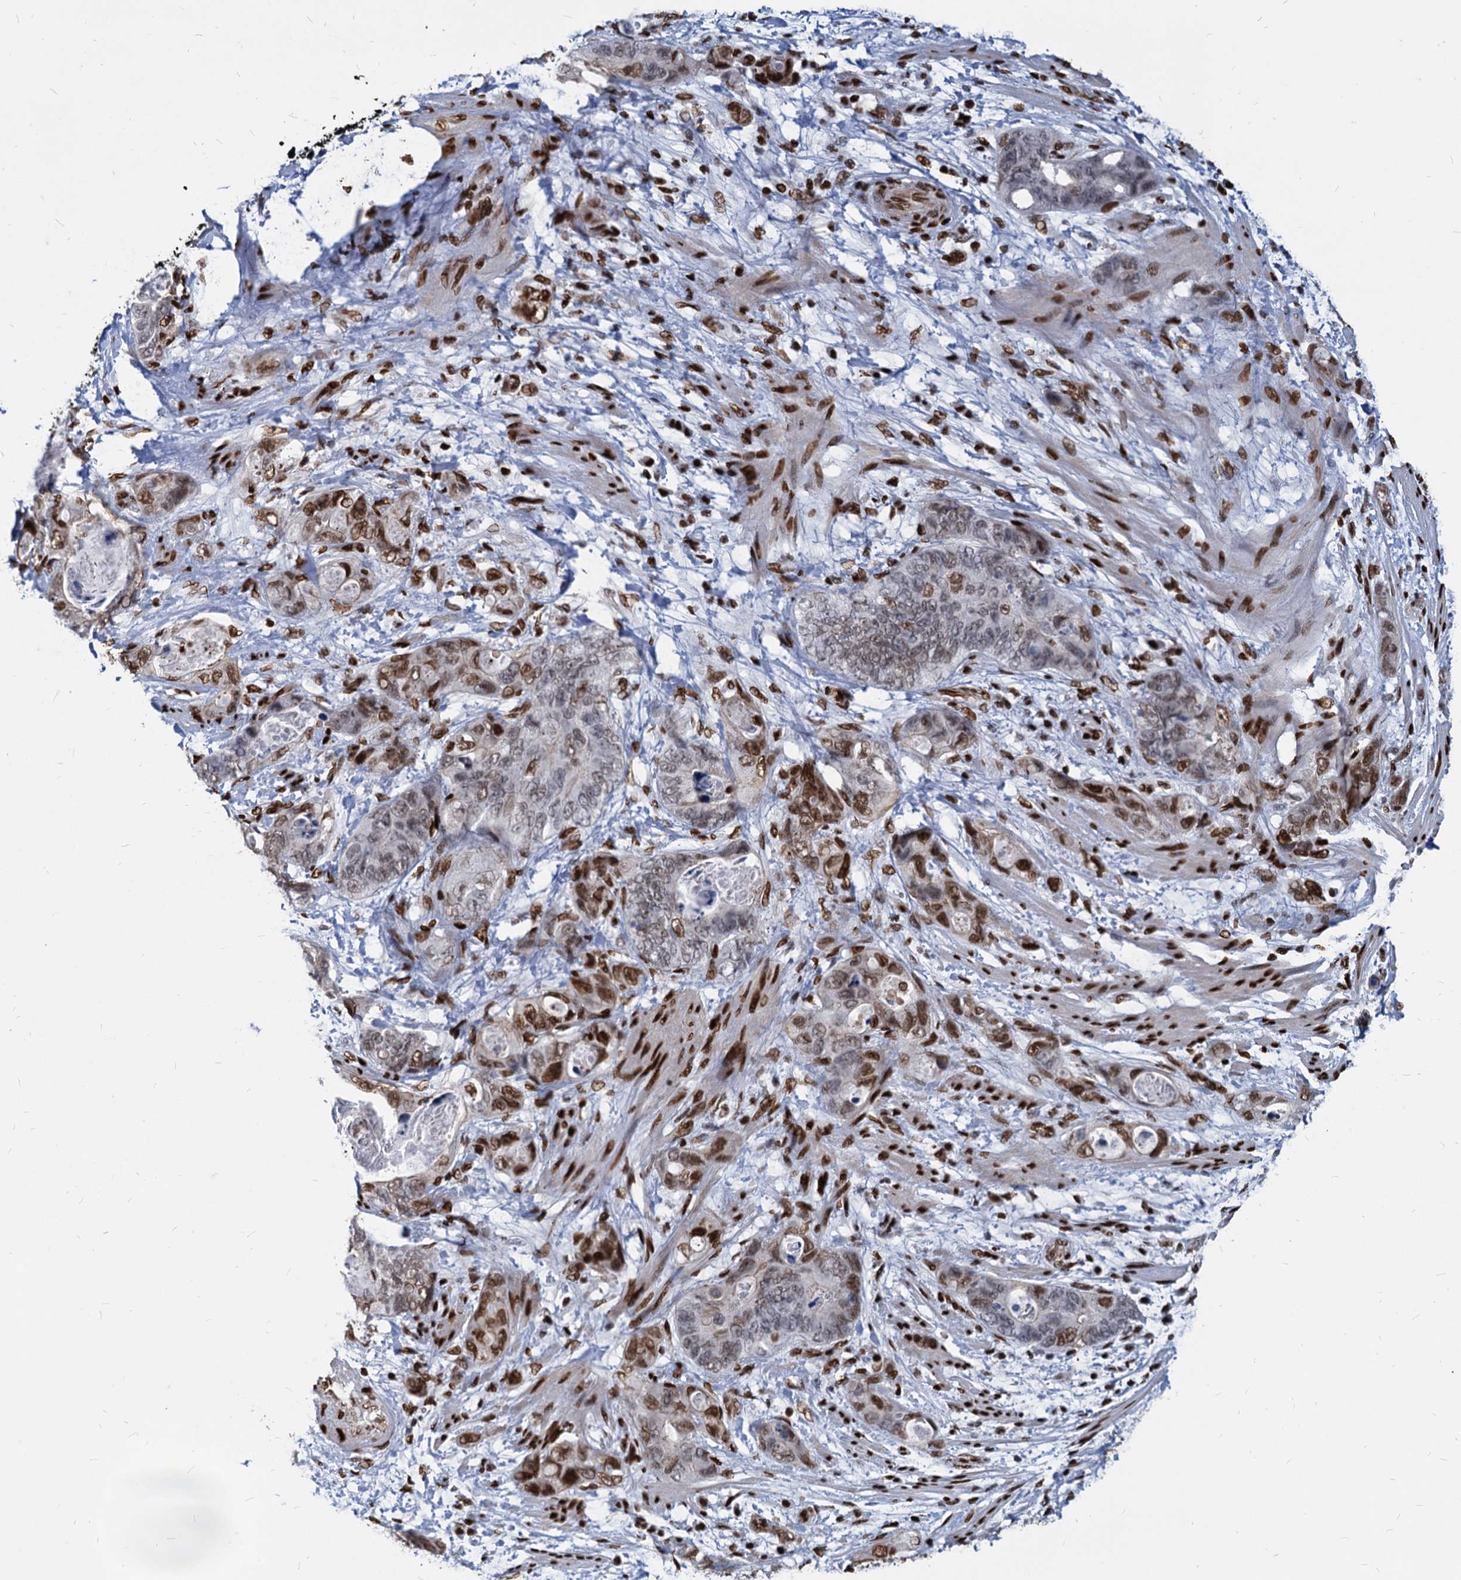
{"staining": {"intensity": "moderate", "quantity": "25%-75%", "location": "nuclear"}, "tissue": "stomach cancer", "cell_type": "Tumor cells", "image_type": "cancer", "snomed": [{"axis": "morphology", "description": "Adenocarcinoma, NOS"}, {"axis": "topography", "description": "Stomach"}], "caption": "Tumor cells display medium levels of moderate nuclear expression in about 25%-75% of cells in stomach adenocarcinoma.", "gene": "MECP2", "patient": {"sex": "female", "age": 89}}